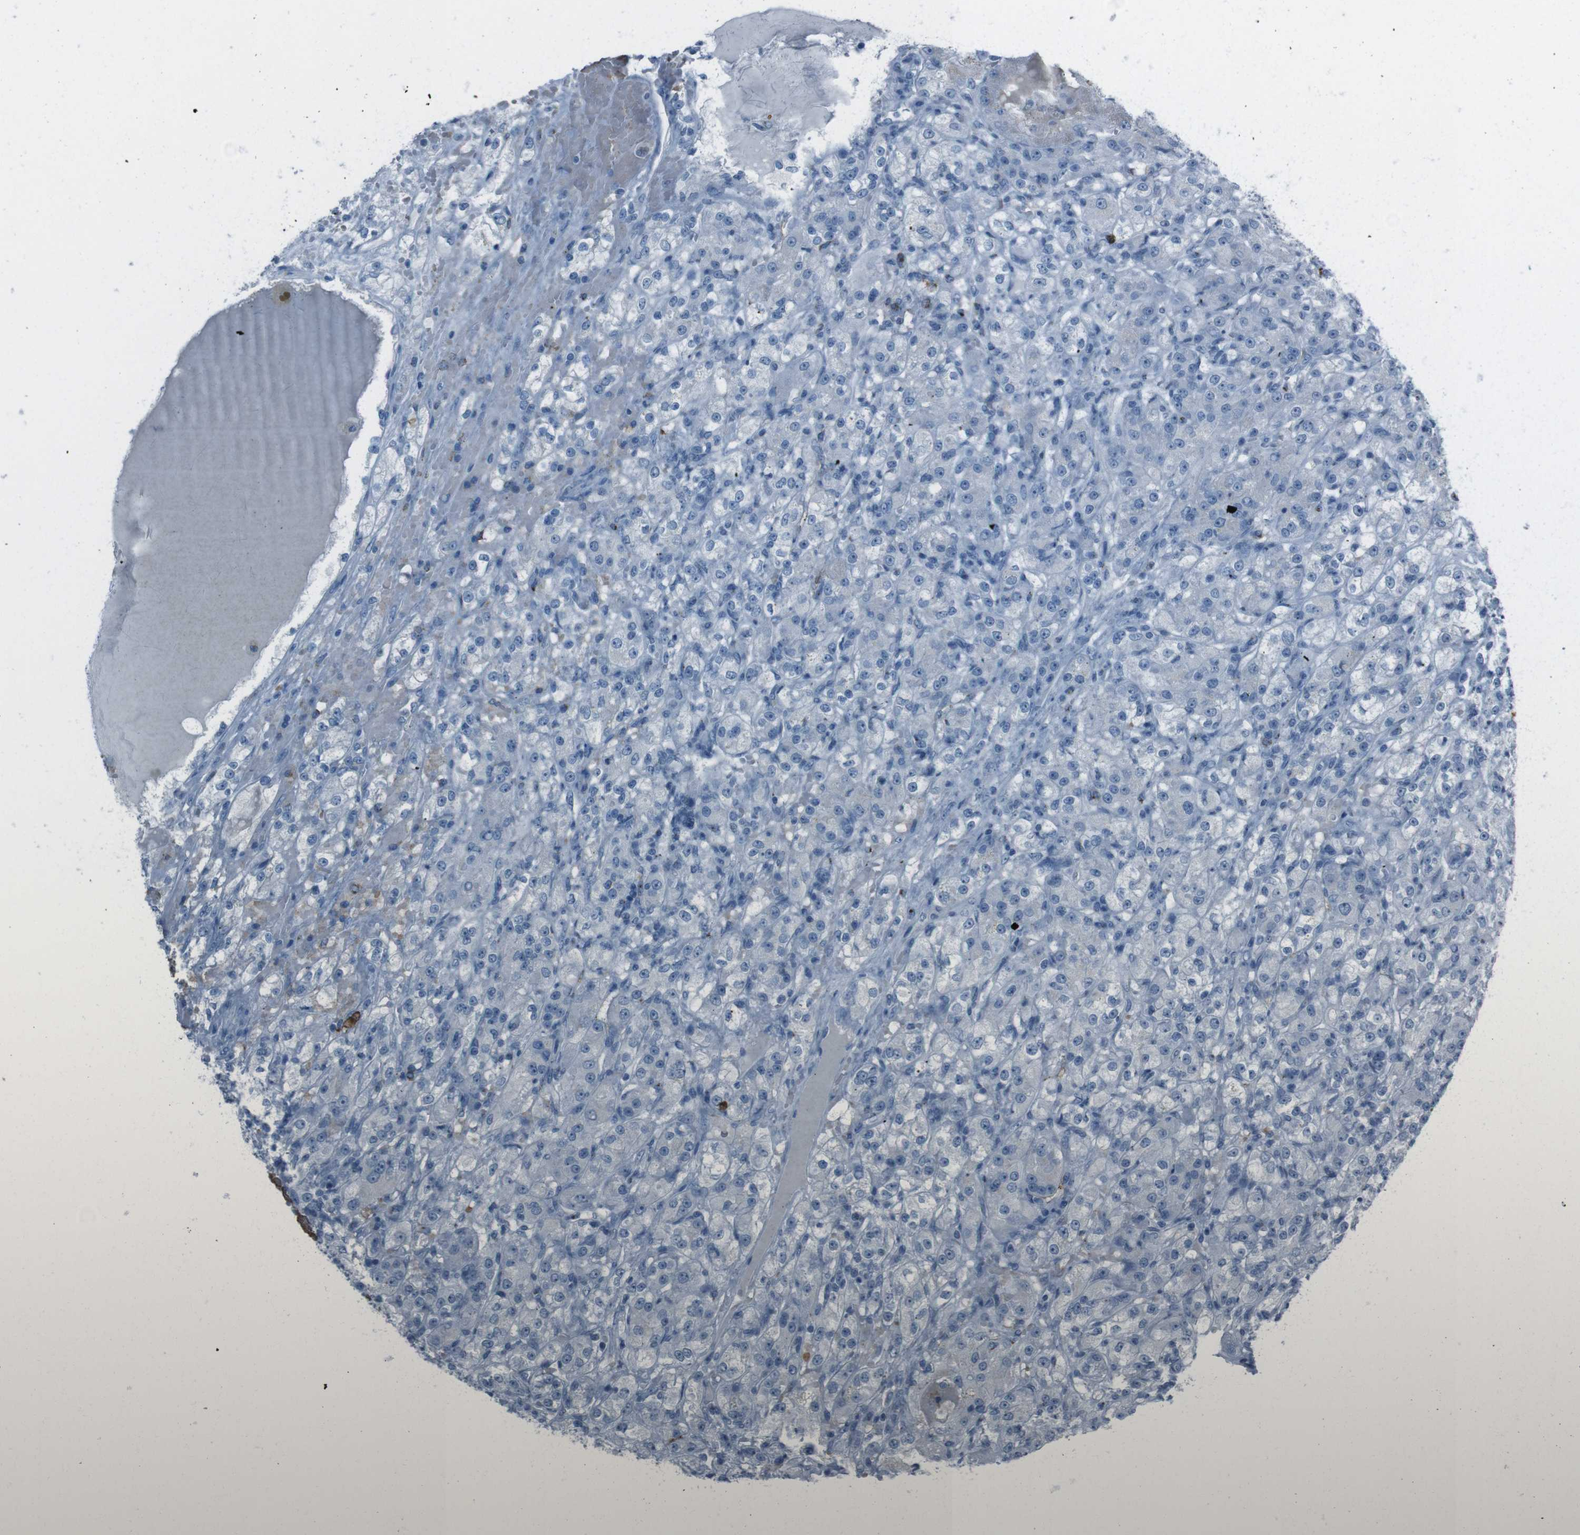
{"staining": {"intensity": "negative", "quantity": "none", "location": "none"}, "tissue": "renal cancer", "cell_type": "Tumor cells", "image_type": "cancer", "snomed": [{"axis": "morphology", "description": "Normal tissue, NOS"}, {"axis": "morphology", "description": "Adenocarcinoma, NOS"}, {"axis": "topography", "description": "Kidney"}], "caption": "Renal adenocarcinoma was stained to show a protein in brown. There is no significant expression in tumor cells.", "gene": "ST6GAL1", "patient": {"sex": "male", "age": 61}}